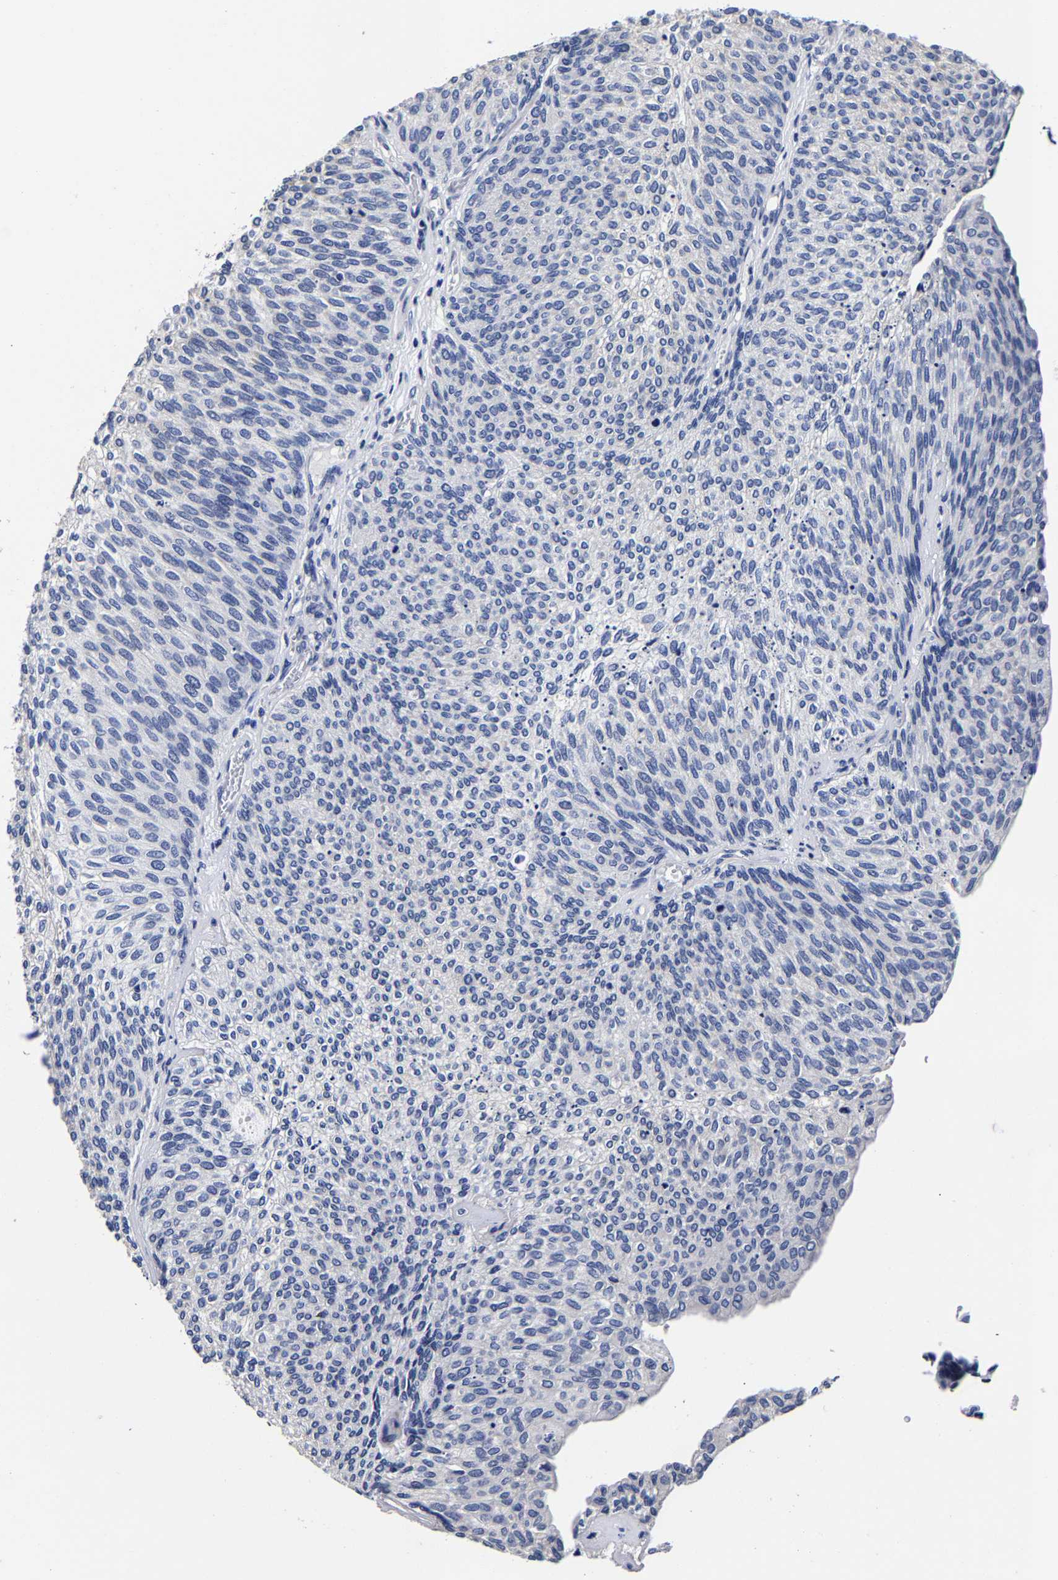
{"staining": {"intensity": "negative", "quantity": "none", "location": "none"}, "tissue": "urothelial cancer", "cell_type": "Tumor cells", "image_type": "cancer", "snomed": [{"axis": "morphology", "description": "Urothelial carcinoma, Low grade"}, {"axis": "topography", "description": "Urinary bladder"}], "caption": "Immunohistochemistry image of urothelial cancer stained for a protein (brown), which shows no positivity in tumor cells.", "gene": "AKAP4", "patient": {"sex": "female", "age": 79}}